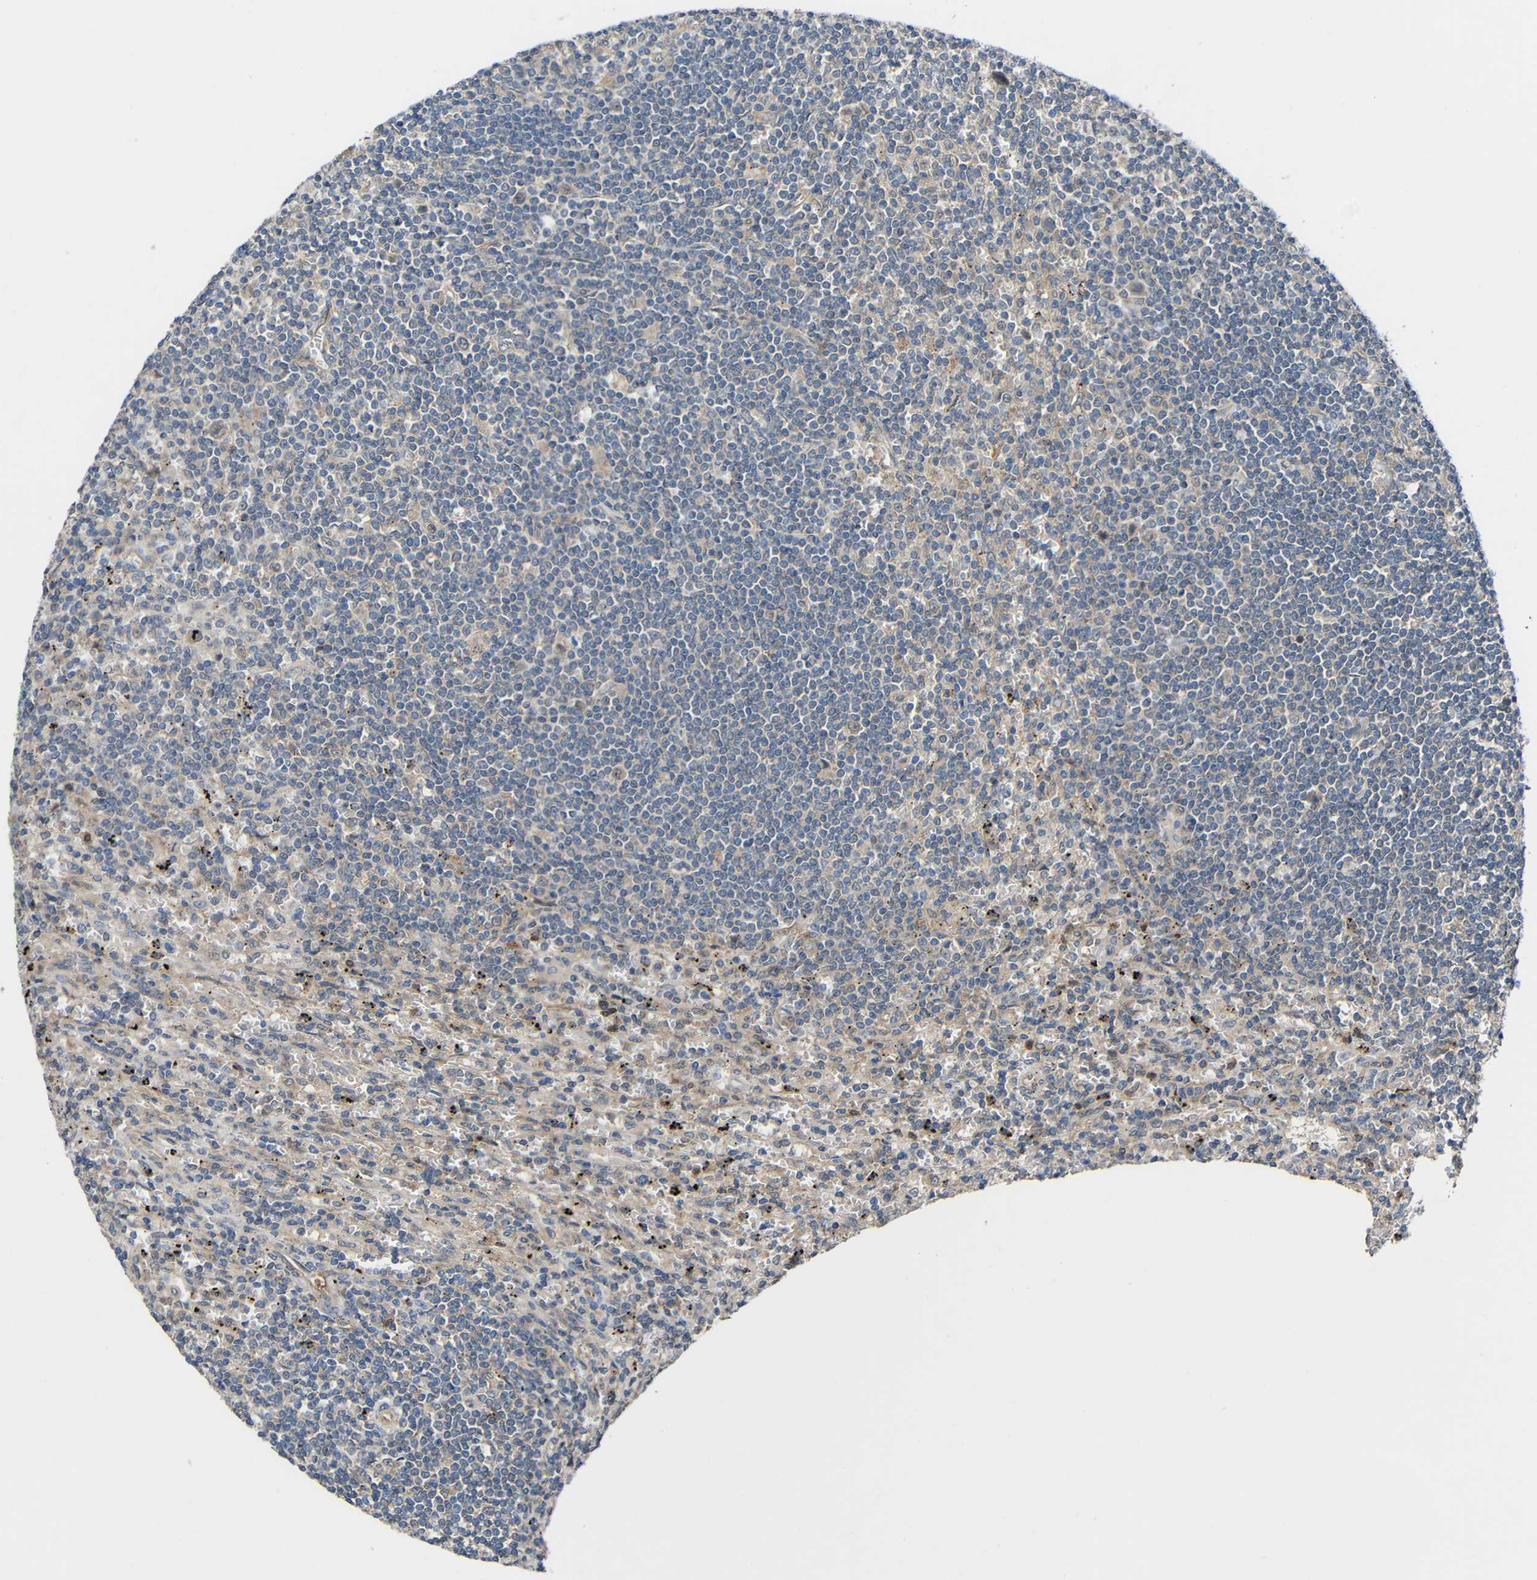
{"staining": {"intensity": "weak", "quantity": "25%-75%", "location": "cytoplasmic/membranous"}, "tissue": "lymphoma", "cell_type": "Tumor cells", "image_type": "cancer", "snomed": [{"axis": "morphology", "description": "Malignant lymphoma, non-Hodgkin's type, Low grade"}, {"axis": "topography", "description": "Spleen"}], "caption": "IHC staining of malignant lymphoma, non-Hodgkin's type (low-grade), which displays low levels of weak cytoplasmic/membranous positivity in approximately 25%-75% of tumor cells indicating weak cytoplasmic/membranous protein expression. The staining was performed using DAB (brown) for protein detection and nuclei were counterstained in hematoxylin (blue).", "gene": "CHST9", "patient": {"sex": "male", "age": 76}}